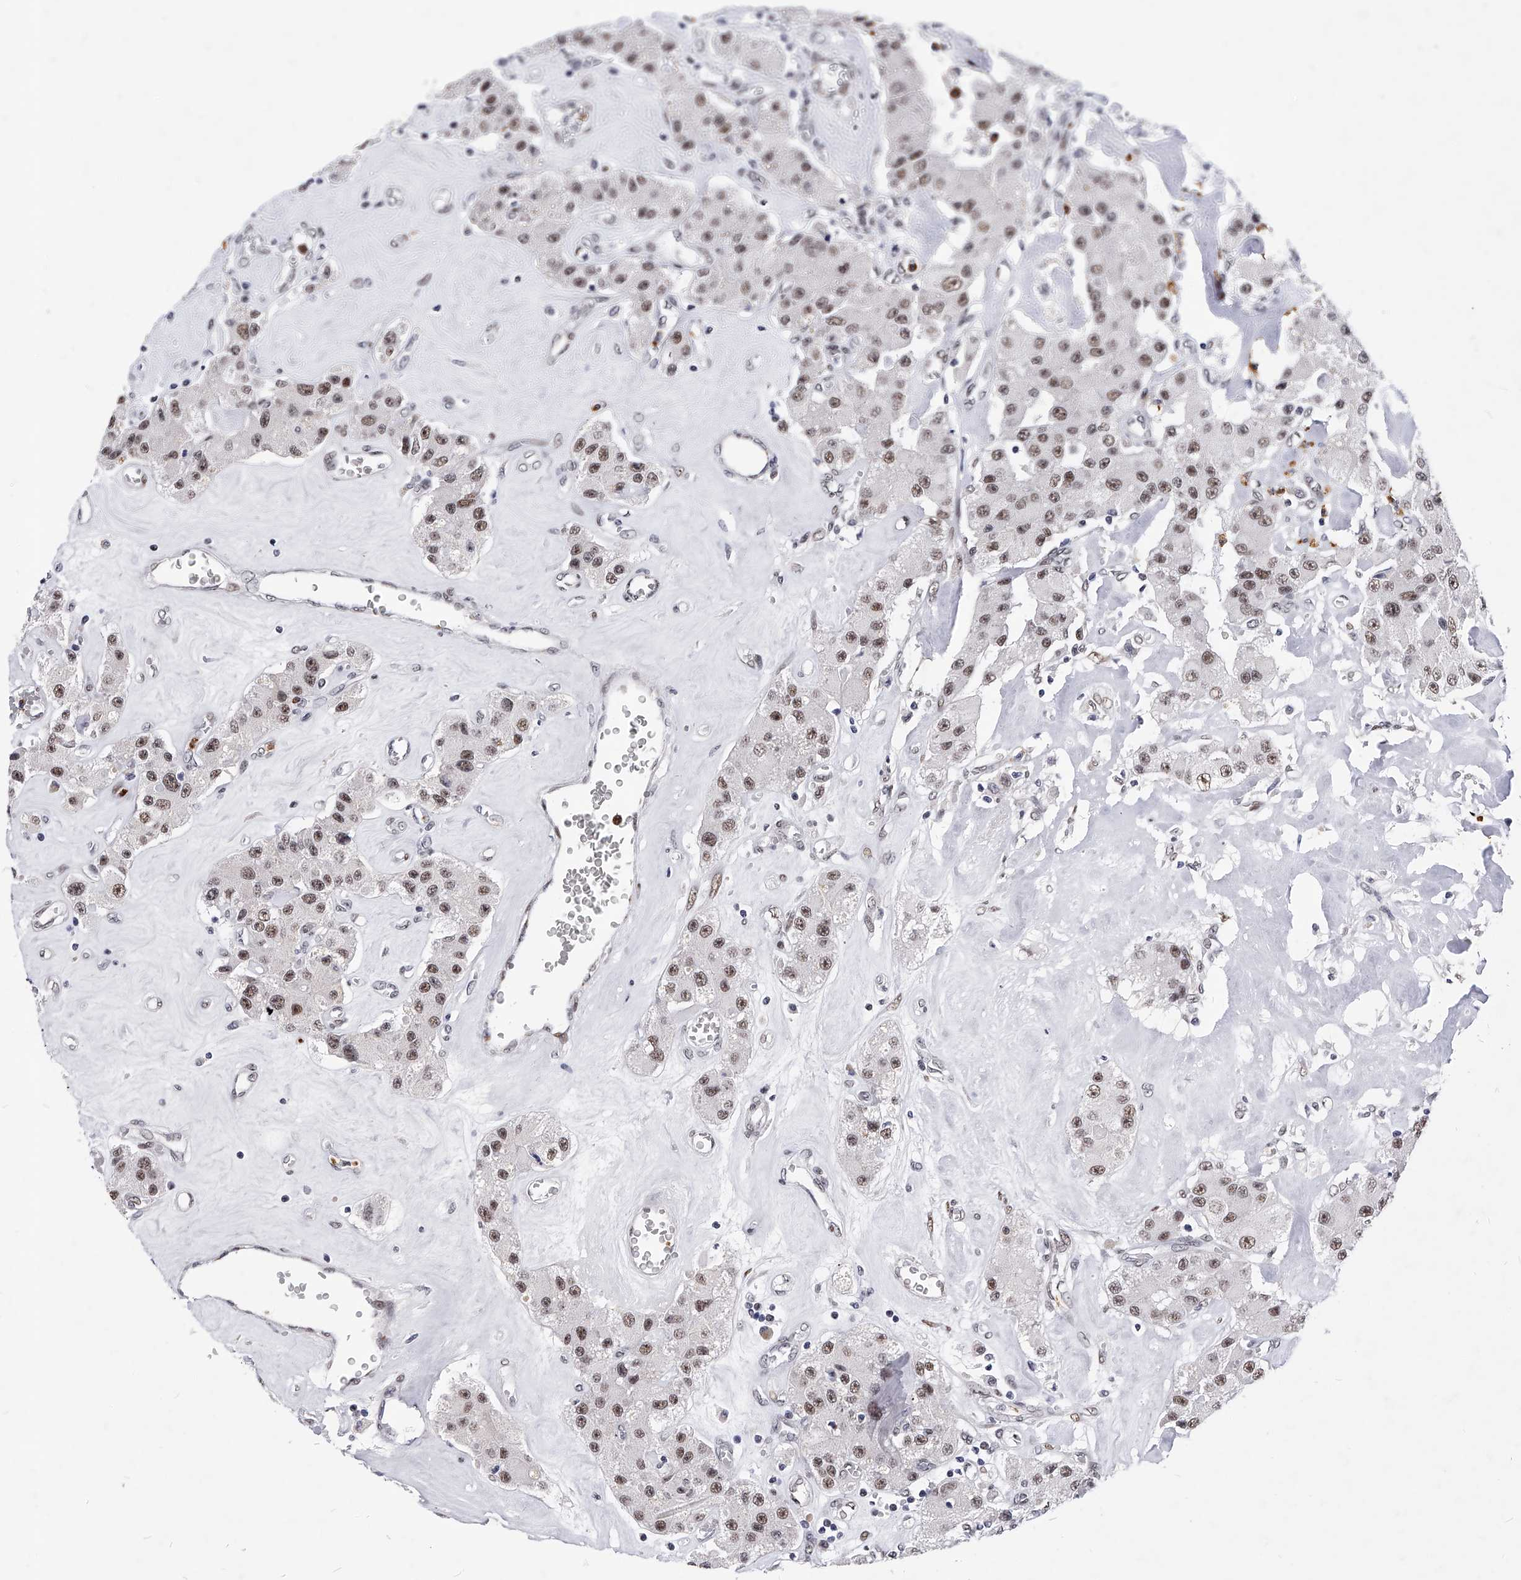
{"staining": {"intensity": "strong", "quantity": ">75%", "location": "nuclear"}, "tissue": "carcinoid", "cell_type": "Tumor cells", "image_type": "cancer", "snomed": [{"axis": "morphology", "description": "Carcinoid, malignant, NOS"}, {"axis": "topography", "description": "Pancreas"}], "caption": "Tumor cells demonstrate strong nuclear positivity in about >75% of cells in carcinoid (malignant).", "gene": "TESK2", "patient": {"sex": "male", "age": 41}}